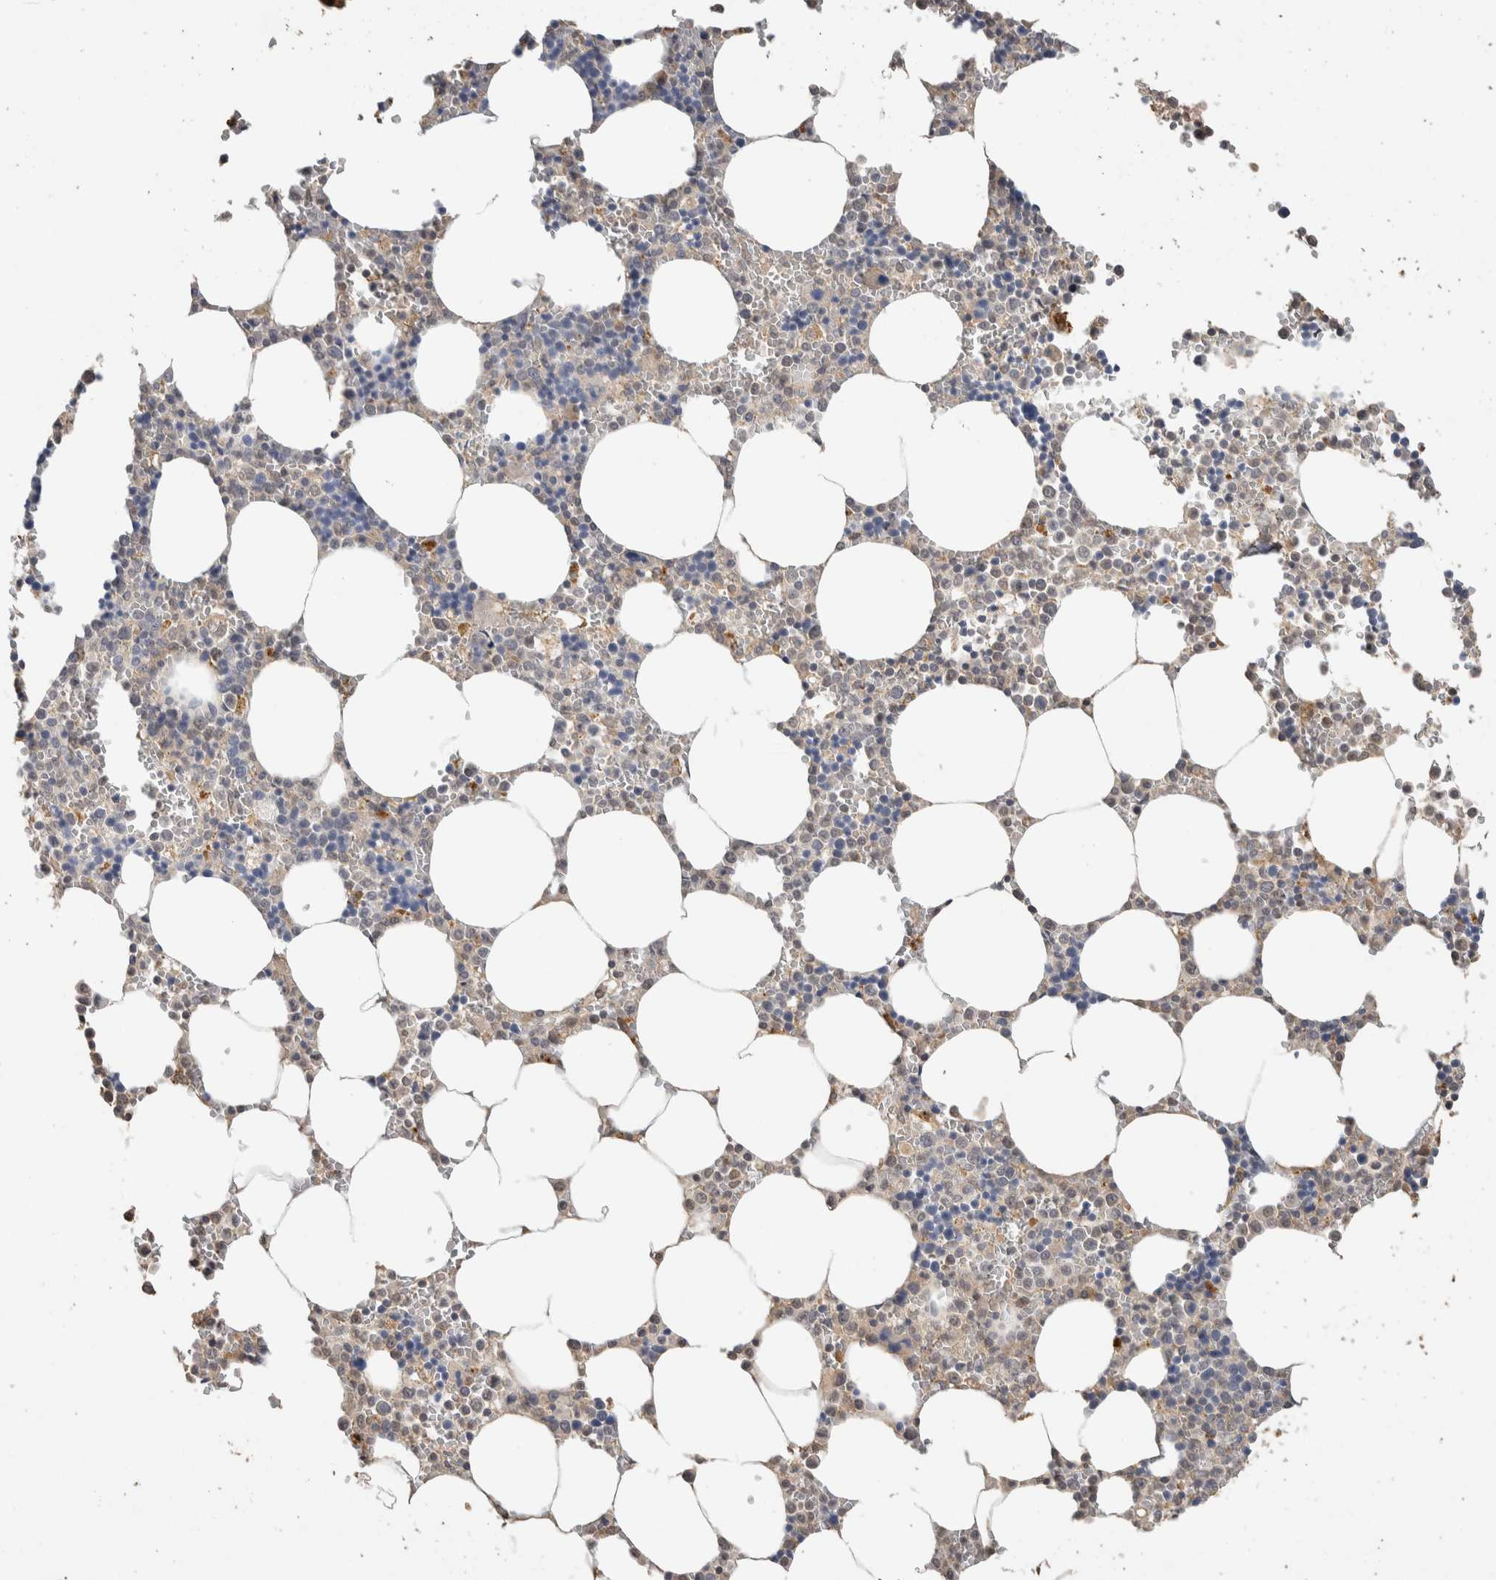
{"staining": {"intensity": "weak", "quantity": "<25%", "location": "nuclear"}, "tissue": "bone marrow", "cell_type": "Hematopoietic cells", "image_type": "normal", "snomed": [{"axis": "morphology", "description": "Normal tissue, NOS"}, {"axis": "topography", "description": "Bone marrow"}], "caption": "A micrograph of bone marrow stained for a protein demonstrates no brown staining in hematopoietic cells. (Stains: DAB immunohistochemistry (IHC) with hematoxylin counter stain, Microscopy: brightfield microscopy at high magnification).", "gene": "CYSRT1", "patient": {"sex": "male", "age": 70}}